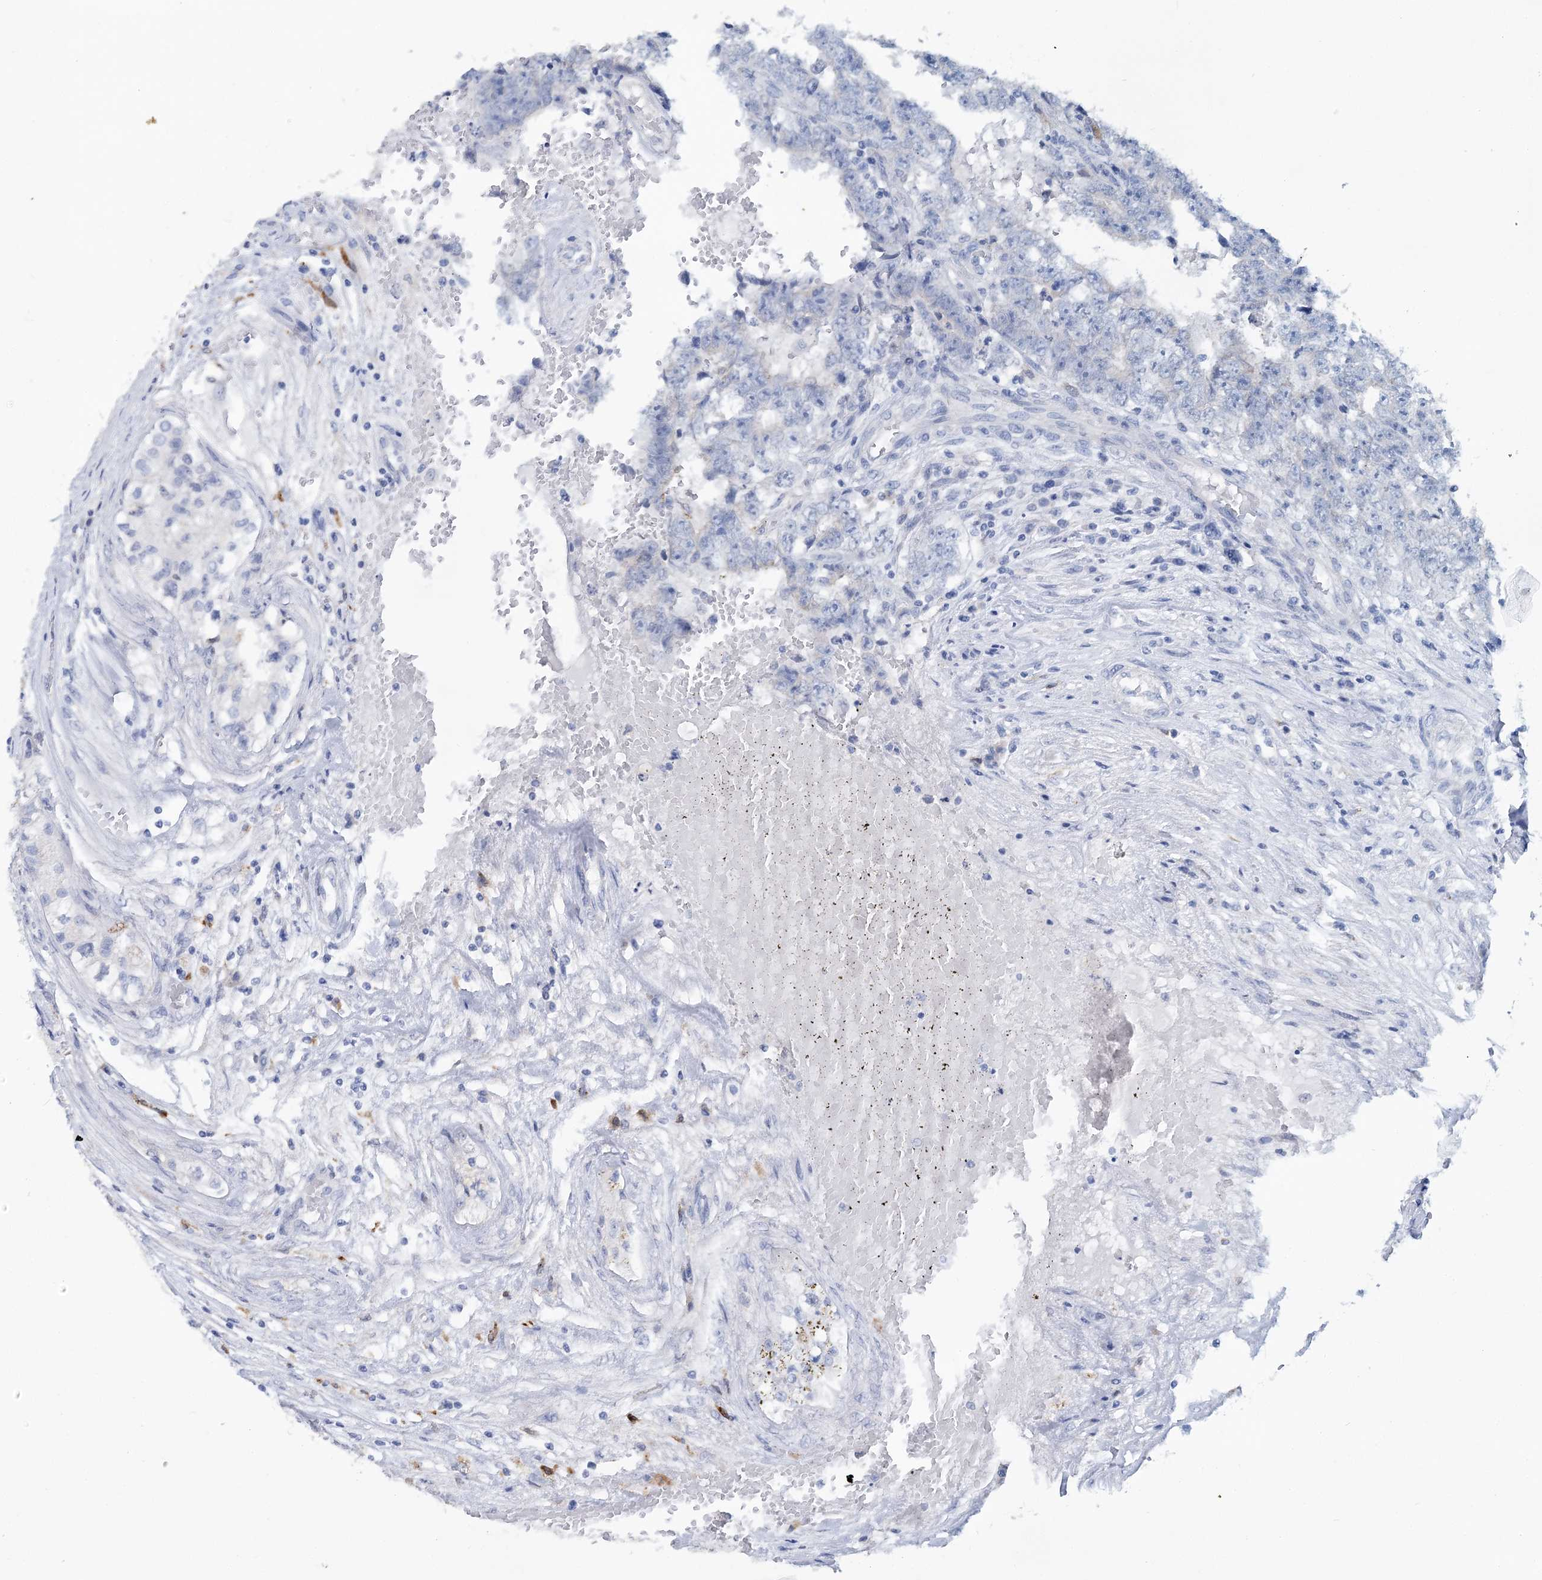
{"staining": {"intensity": "negative", "quantity": "none", "location": "none"}, "tissue": "testis cancer", "cell_type": "Tumor cells", "image_type": "cancer", "snomed": [{"axis": "morphology", "description": "Carcinoma, Embryonal, NOS"}, {"axis": "topography", "description": "Testis"}], "caption": "IHC of human testis embryonal carcinoma displays no staining in tumor cells.", "gene": "METTL7B", "patient": {"sex": "male", "age": 25}}